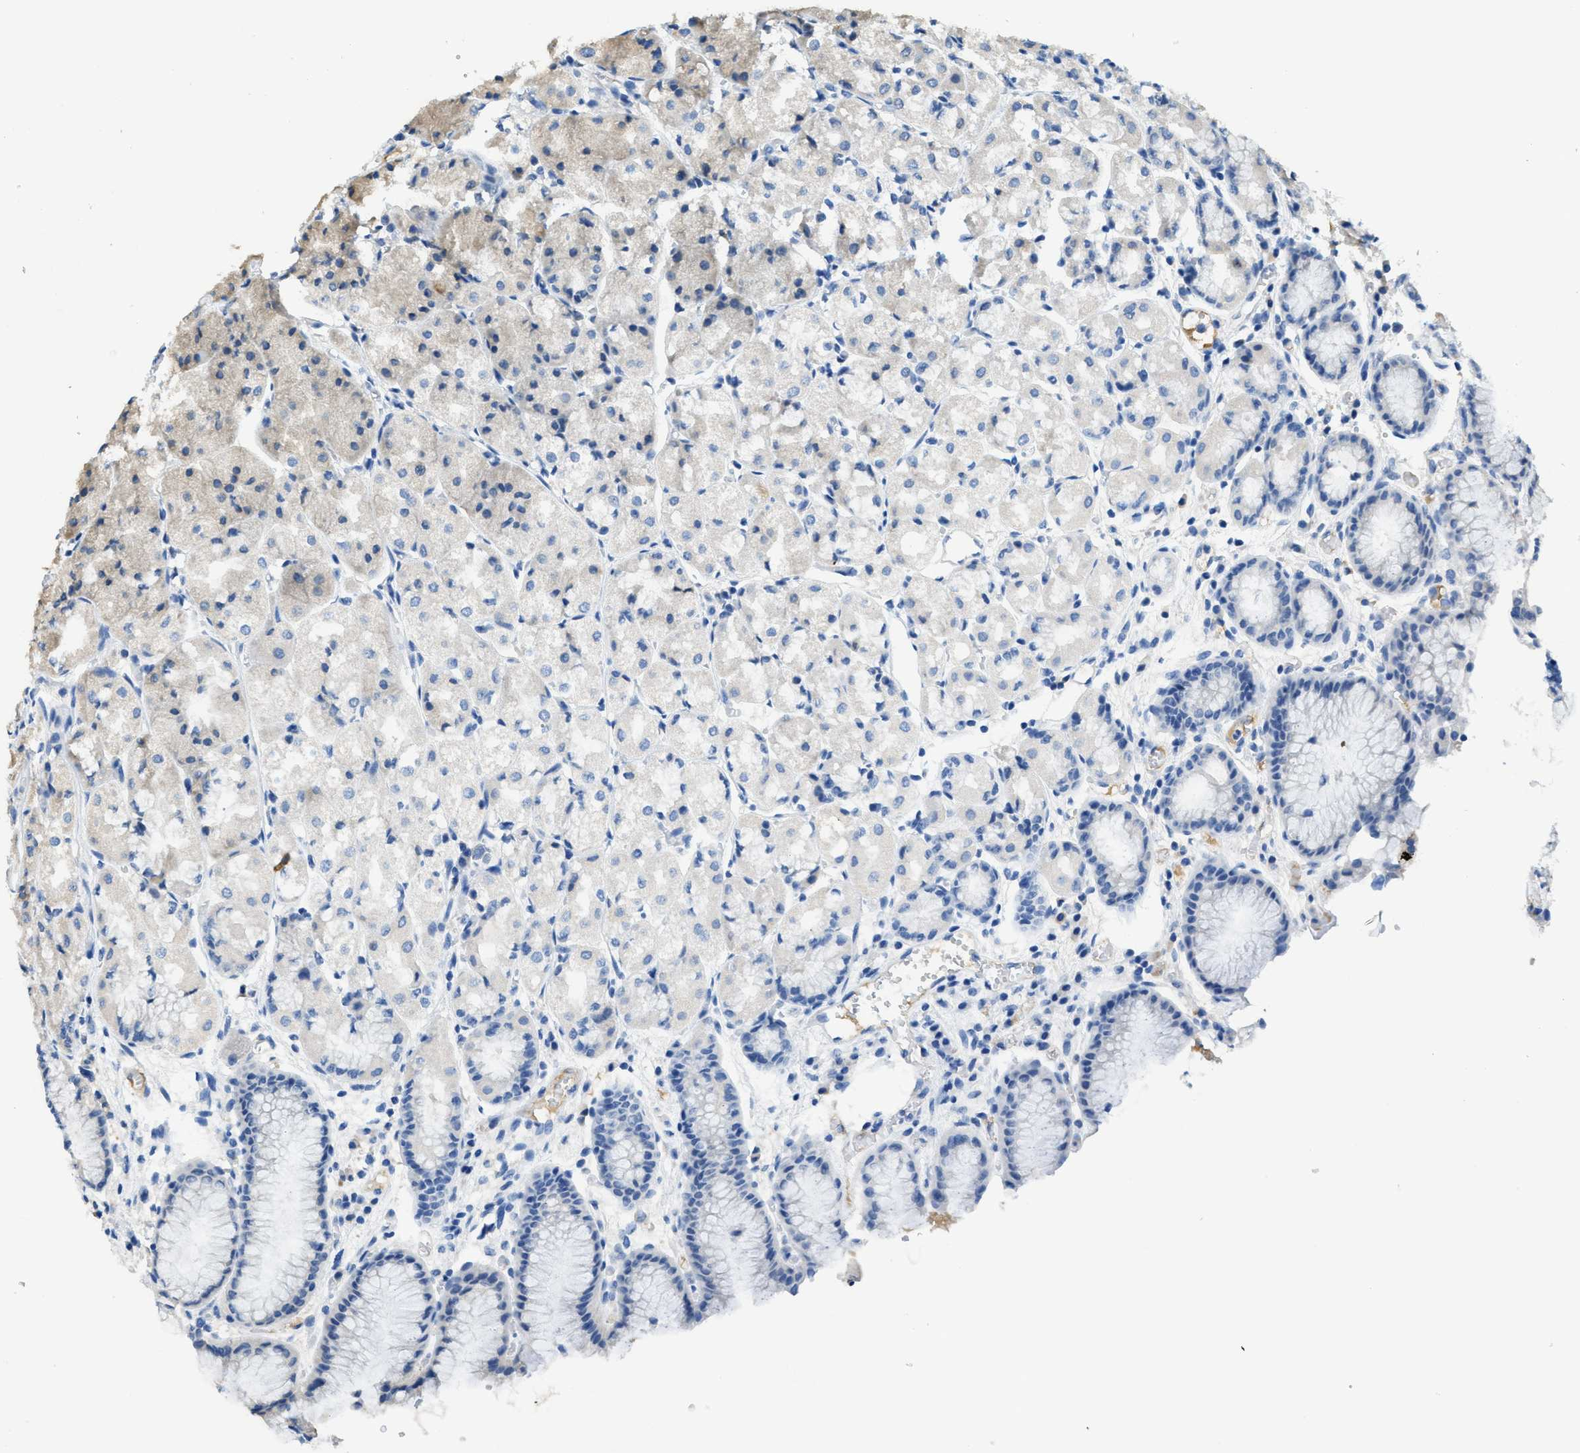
{"staining": {"intensity": "negative", "quantity": "none", "location": "none"}, "tissue": "stomach", "cell_type": "Glandular cells", "image_type": "normal", "snomed": [{"axis": "morphology", "description": "Normal tissue, NOS"}, {"axis": "topography", "description": "Stomach, upper"}], "caption": "Stomach was stained to show a protein in brown. There is no significant expression in glandular cells. (DAB immunohistochemistry with hematoxylin counter stain).", "gene": "RIPK2", "patient": {"sex": "male", "age": 72}}